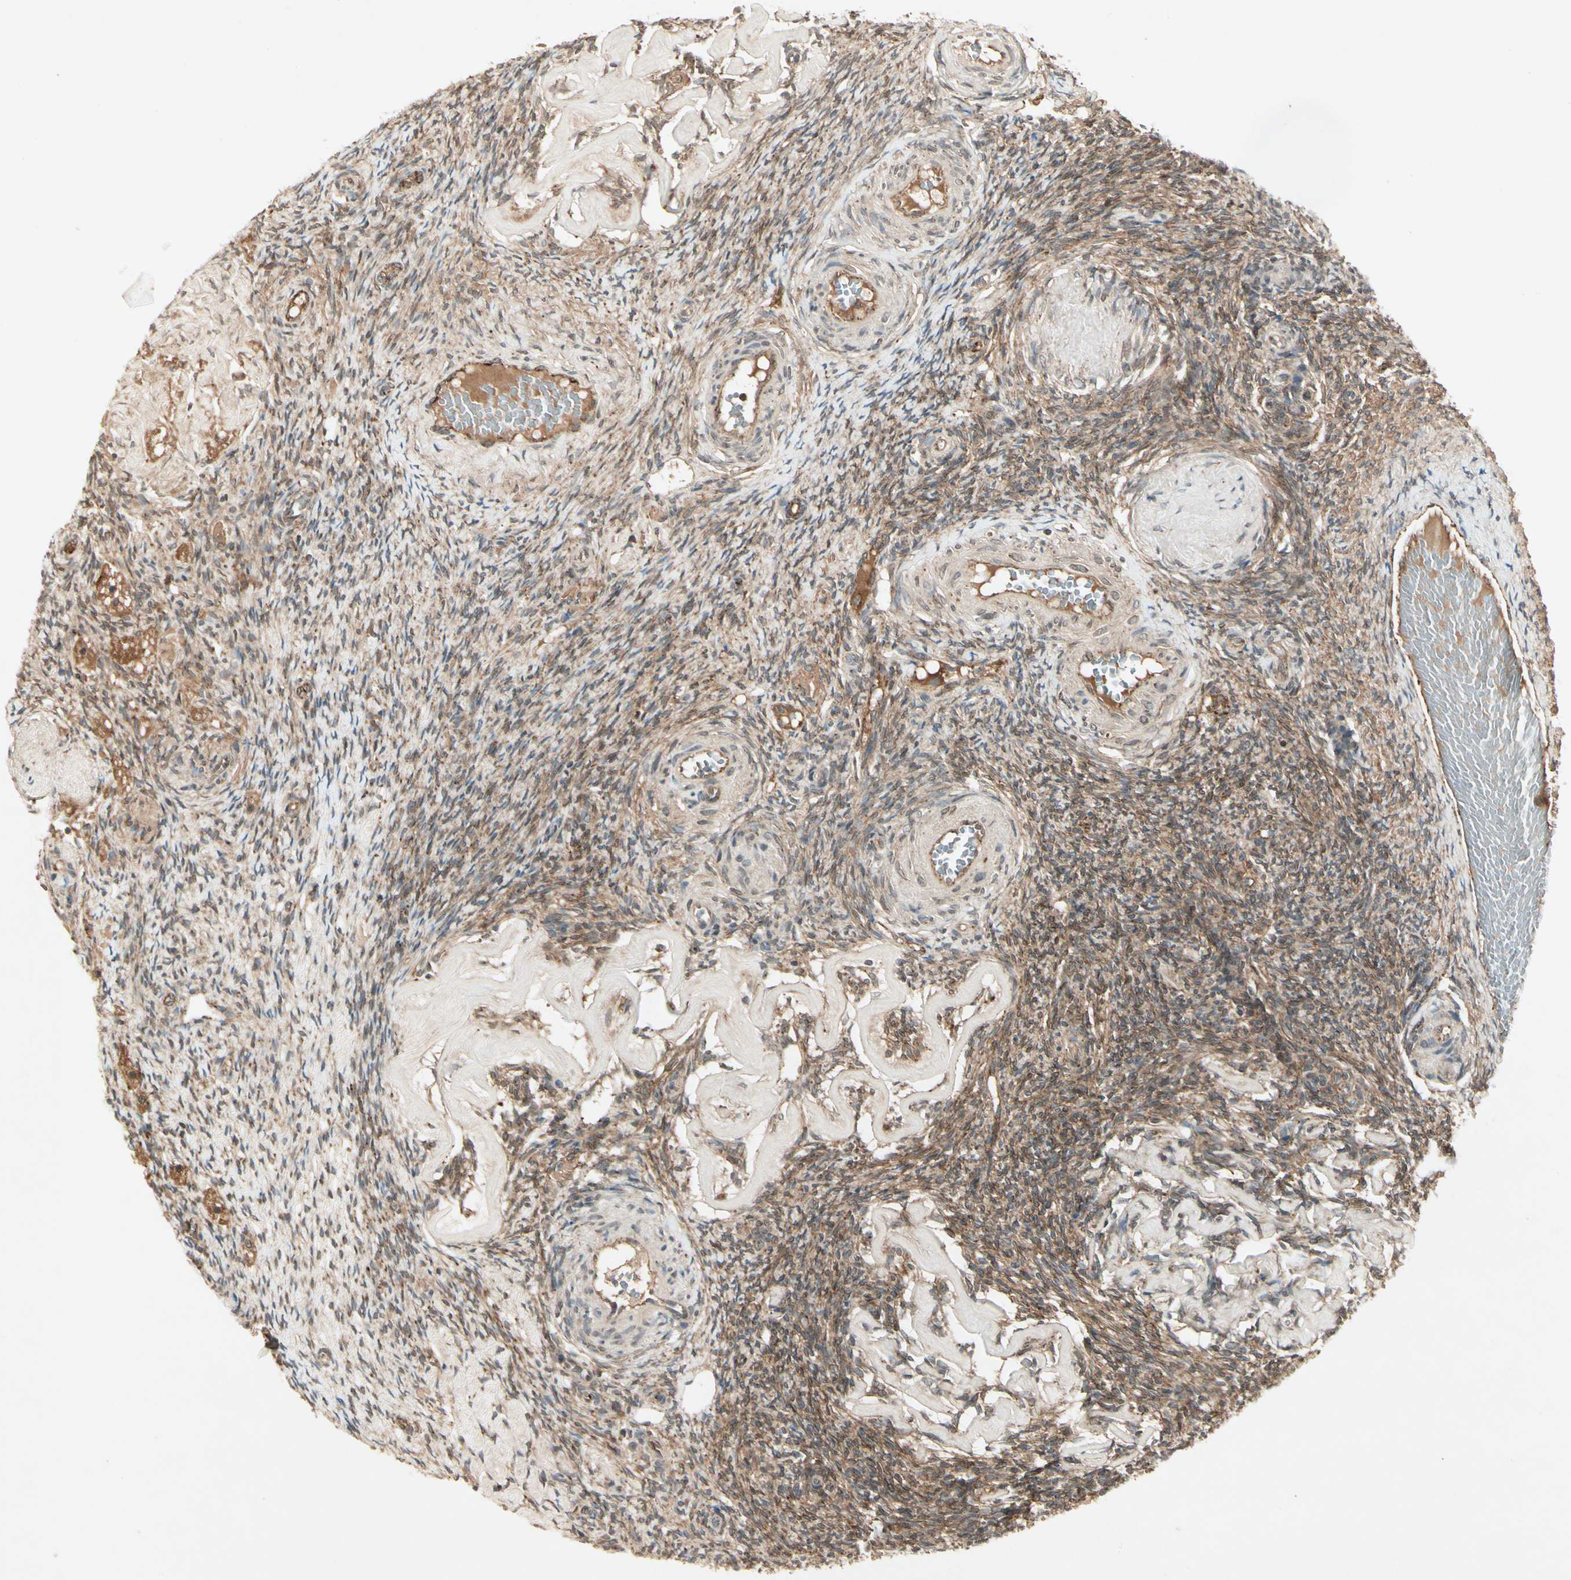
{"staining": {"intensity": "moderate", "quantity": "25%-75%", "location": "cytoplasmic/membranous"}, "tissue": "ovary", "cell_type": "Ovarian stroma cells", "image_type": "normal", "snomed": [{"axis": "morphology", "description": "Normal tissue, NOS"}, {"axis": "topography", "description": "Ovary"}], "caption": "Immunohistochemistry of unremarkable ovary demonstrates medium levels of moderate cytoplasmic/membranous staining in about 25%-75% of ovarian stroma cells.", "gene": "FLOT1", "patient": {"sex": "female", "age": 60}}